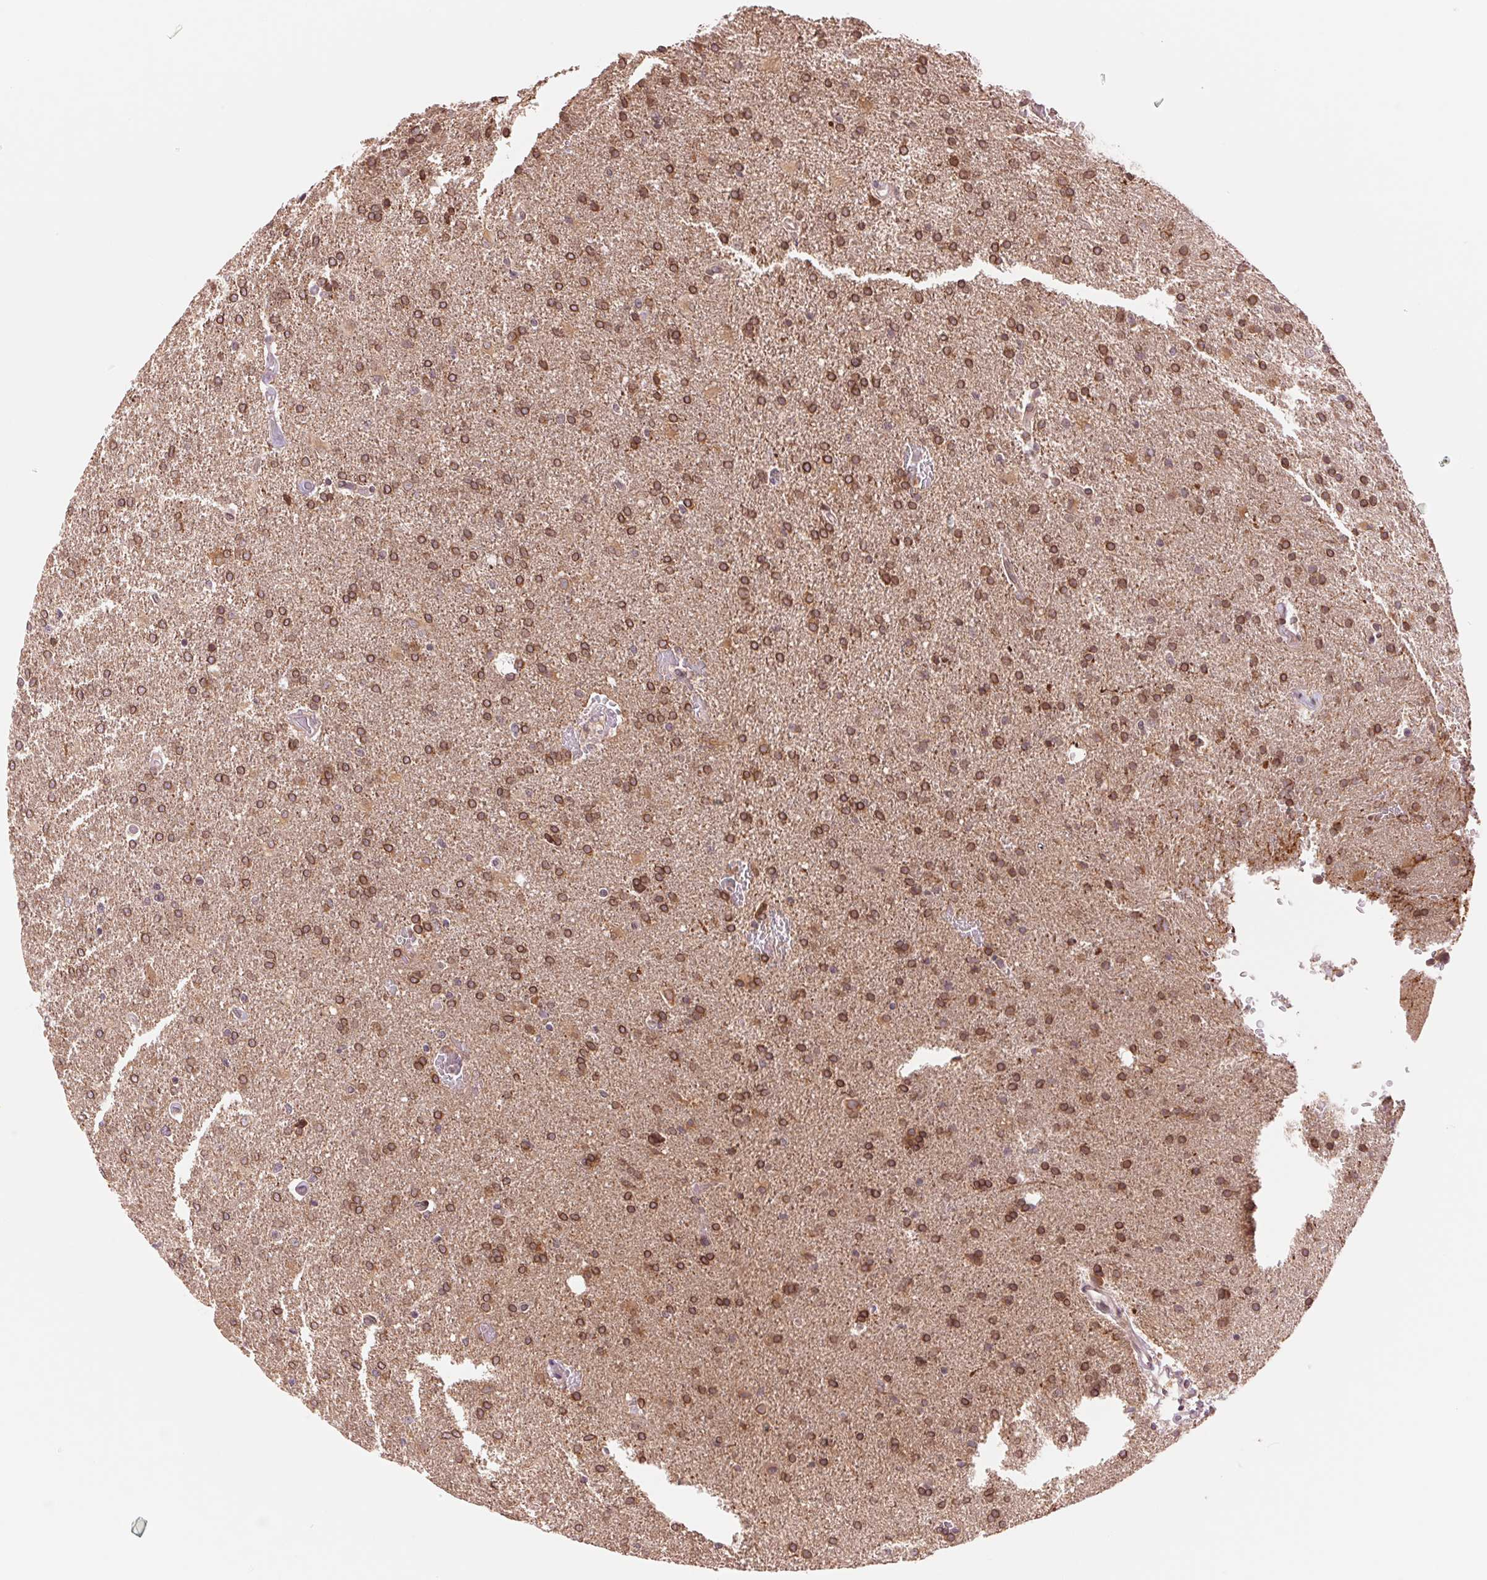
{"staining": {"intensity": "moderate", "quantity": ">75%", "location": "cytoplasmic/membranous"}, "tissue": "glioma", "cell_type": "Tumor cells", "image_type": "cancer", "snomed": [{"axis": "morphology", "description": "Glioma, malignant, High grade"}, {"axis": "topography", "description": "Brain"}], "caption": "Tumor cells show medium levels of moderate cytoplasmic/membranous positivity in about >75% of cells in glioma. (Brightfield microscopy of DAB IHC at high magnification).", "gene": "TECR", "patient": {"sex": "male", "age": 68}}